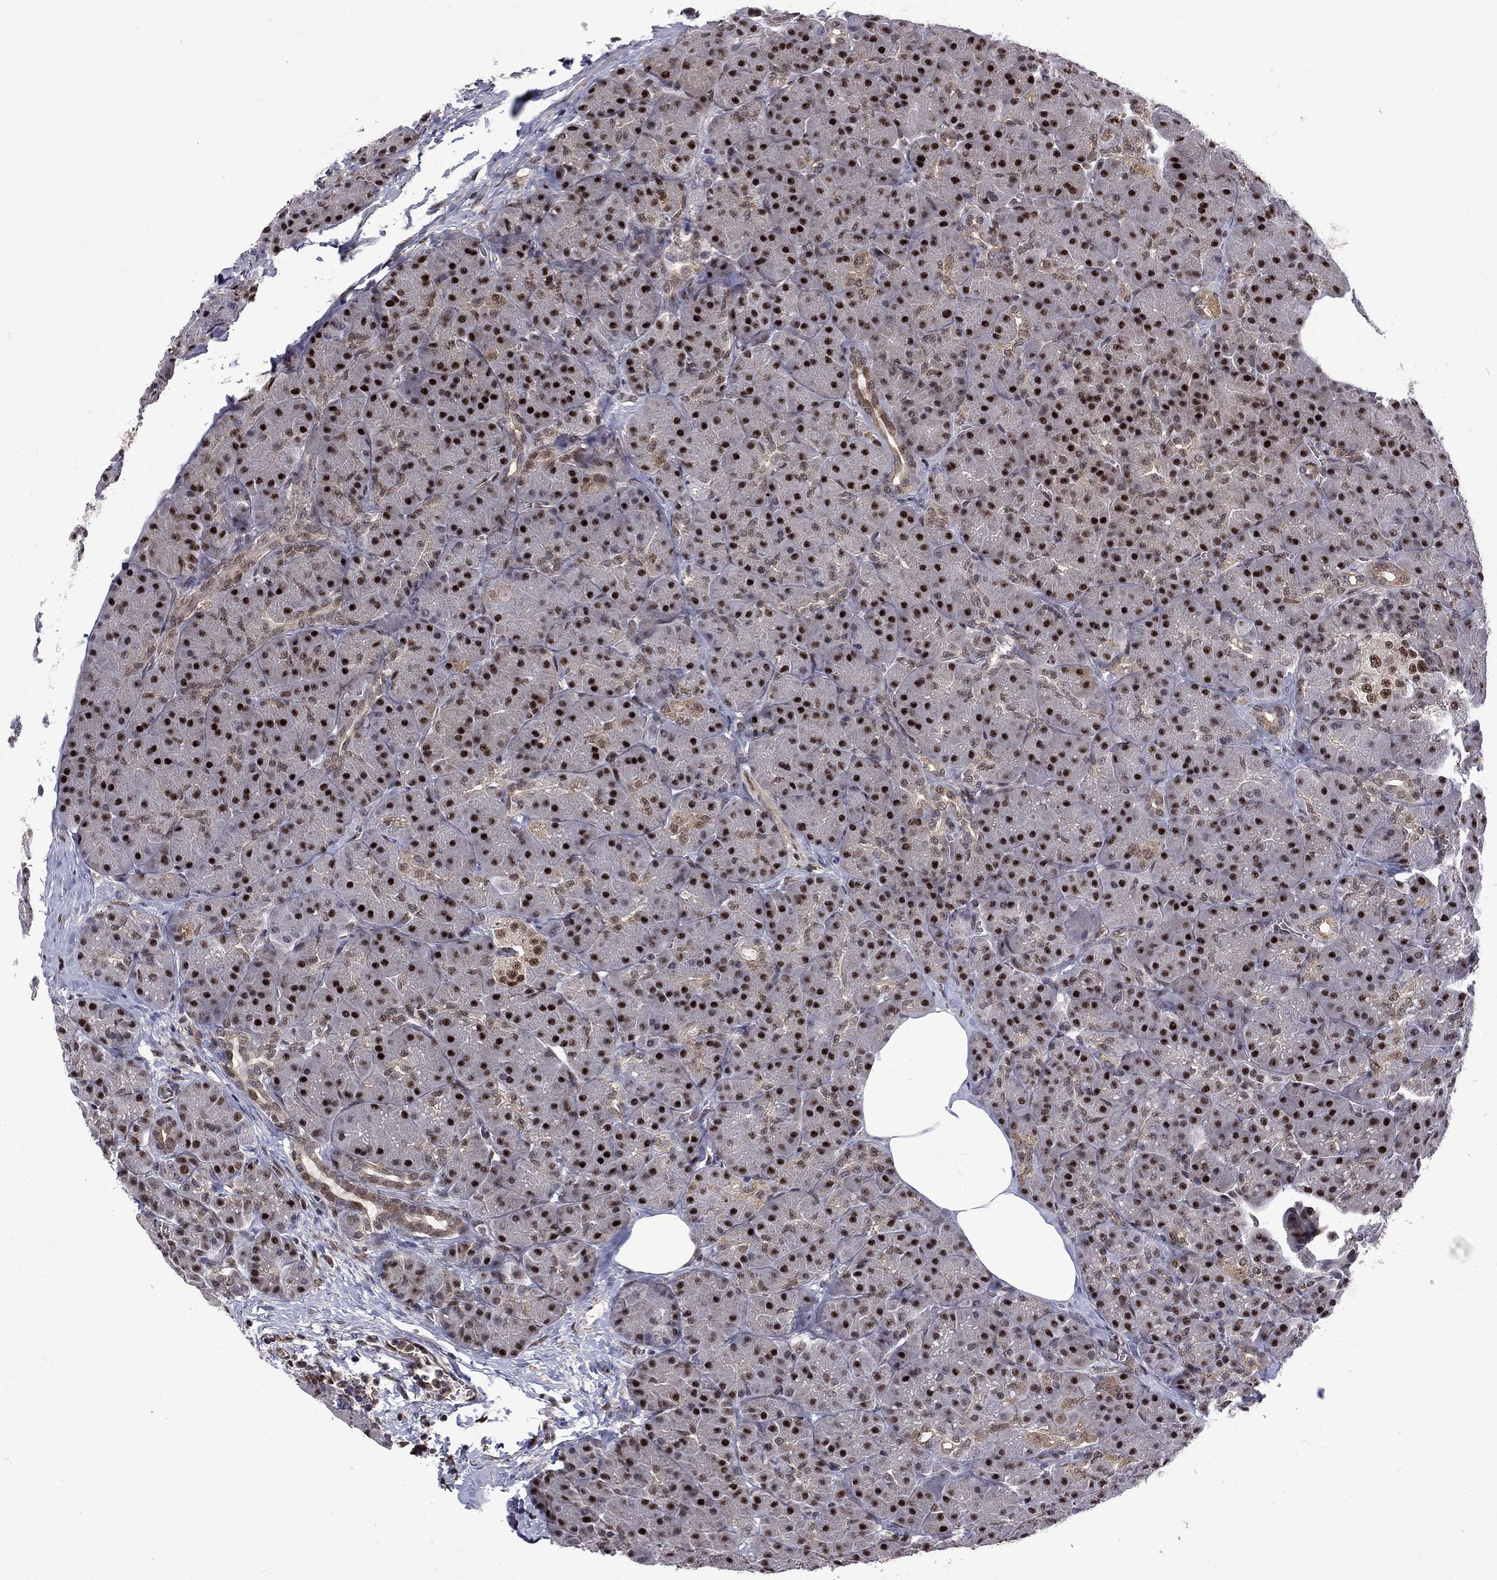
{"staining": {"intensity": "strong", "quantity": ">75%", "location": "nuclear"}, "tissue": "pancreas", "cell_type": "Exocrine glandular cells", "image_type": "normal", "snomed": [{"axis": "morphology", "description": "Normal tissue, NOS"}, {"axis": "topography", "description": "Pancreas"}], "caption": "Protein analysis of normal pancreas shows strong nuclear staining in approximately >75% of exocrine glandular cells. The staining is performed using DAB brown chromogen to label protein expression. The nuclei are counter-stained blue using hematoxylin.", "gene": "KPNA3", "patient": {"sex": "male", "age": 57}}